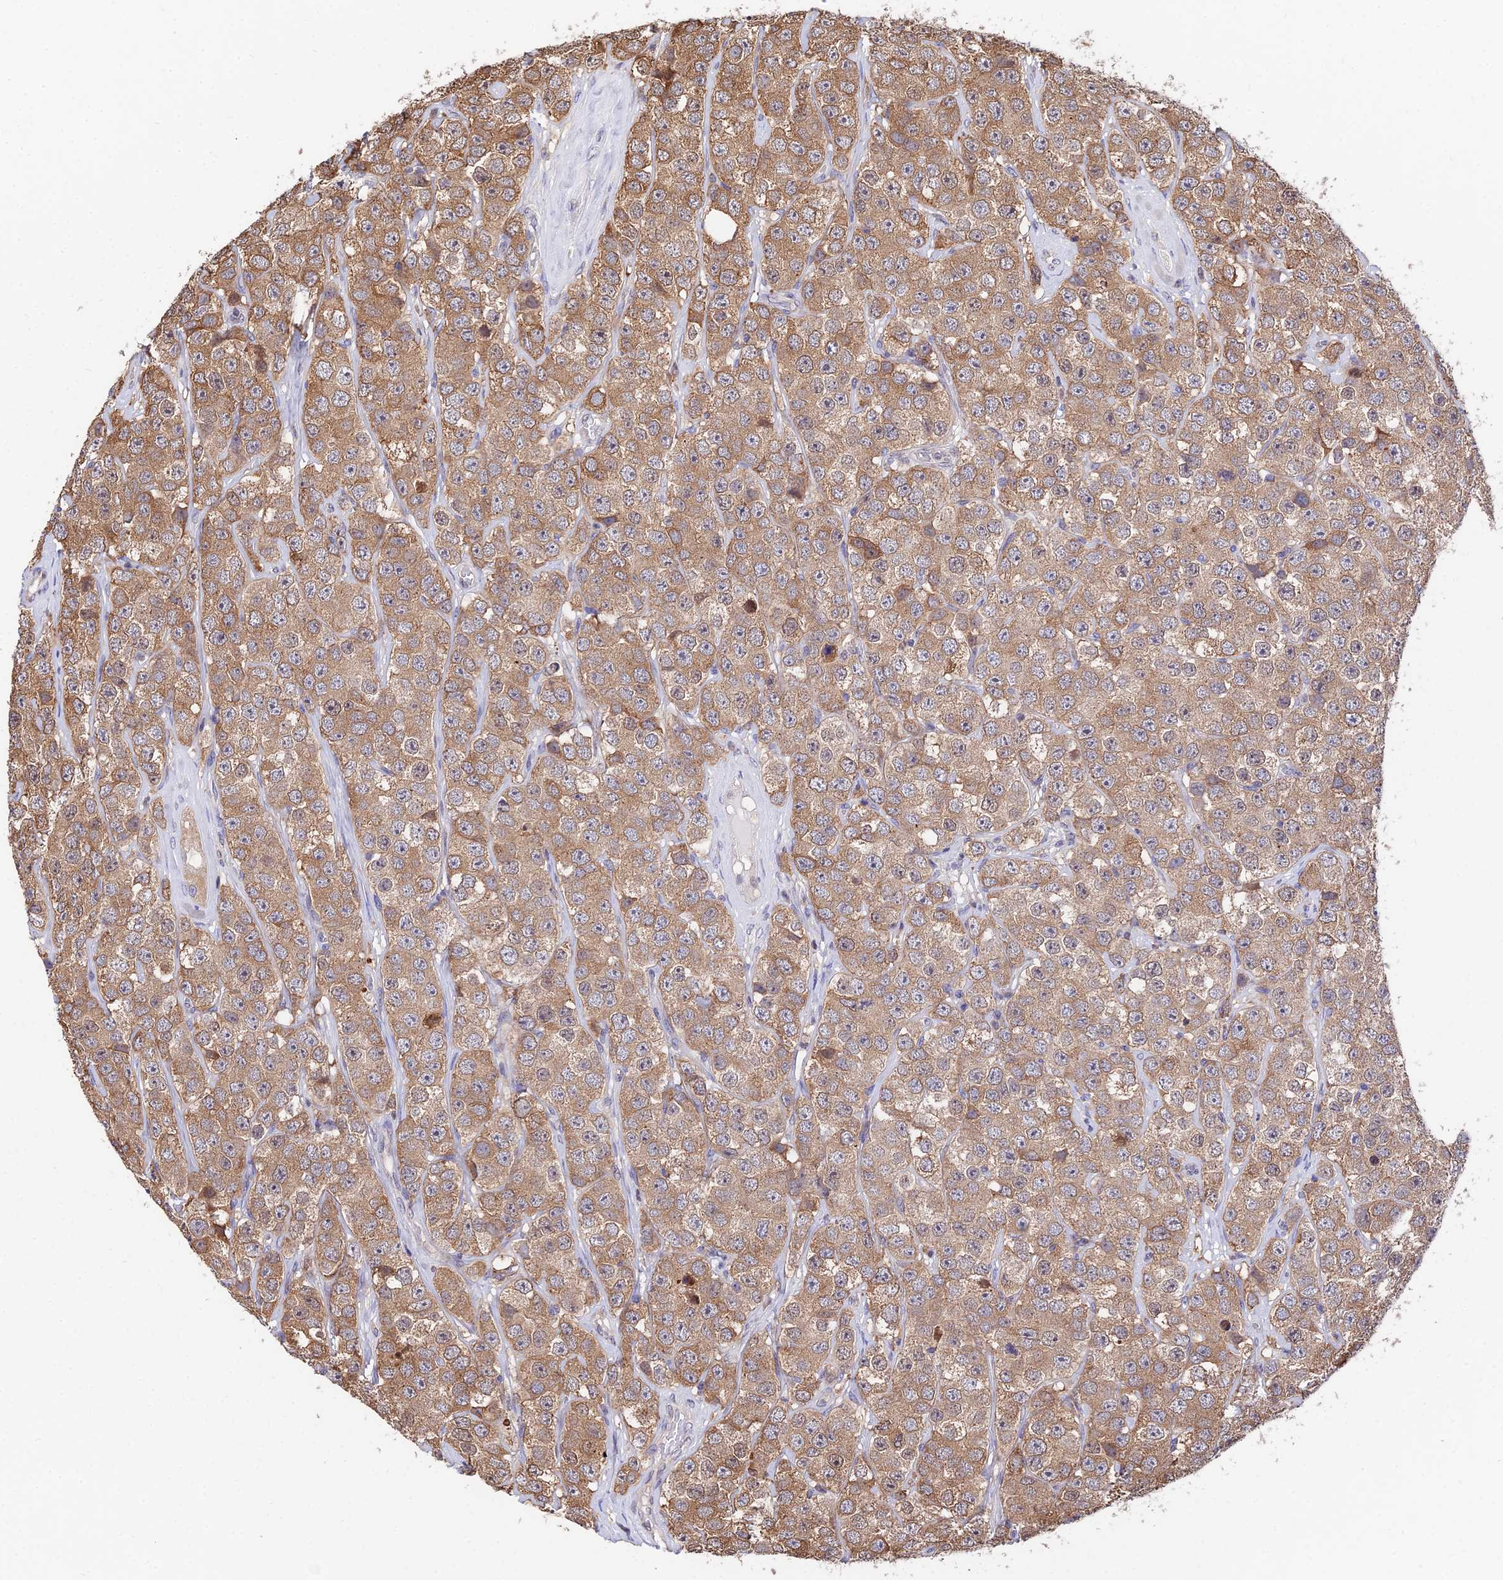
{"staining": {"intensity": "moderate", "quantity": ">75%", "location": "cytoplasmic/membranous"}, "tissue": "testis cancer", "cell_type": "Tumor cells", "image_type": "cancer", "snomed": [{"axis": "morphology", "description": "Seminoma, NOS"}, {"axis": "topography", "description": "Testis"}], "caption": "The immunohistochemical stain highlights moderate cytoplasmic/membranous expression in tumor cells of testis cancer tissue.", "gene": "INPP4A", "patient": {"sex": "male", "age": 28}}